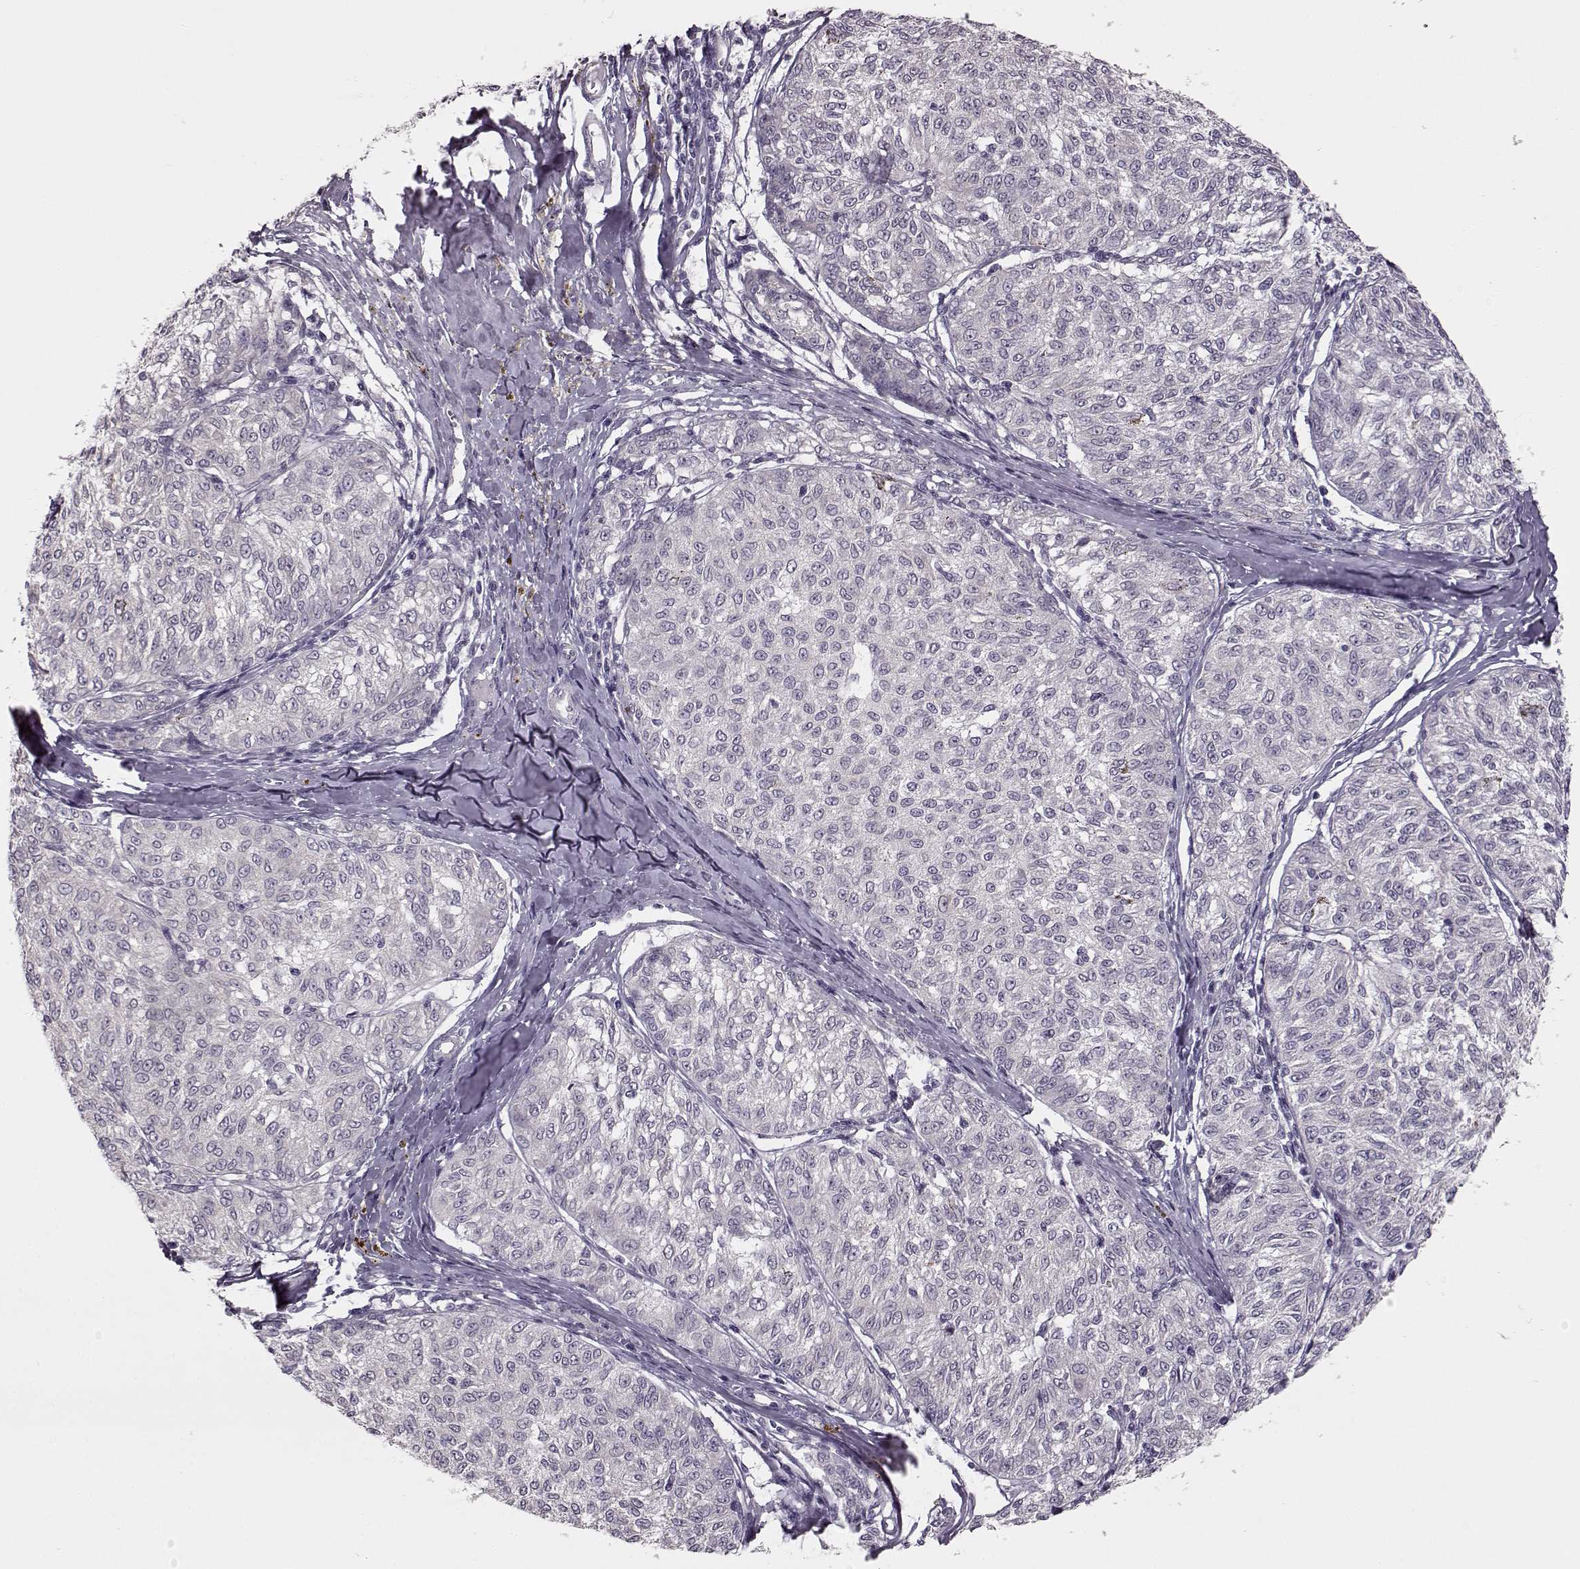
{"staining": {"intensity": "negative", "quantity": "none", "location": "none"}, "tissue": "melanoma", "cell_type": "Tumor cells", "image_type": "cancer", "snomed": [{"axis": "morphology", "description": "Malignant melanoma, NOS"}, {"axis": "topography", "description": "Skin"}], "caption": "IHC image of neoplastic tissue: human melanoma stained with DAB displays no significant protein positivity in tumor cells.", "gene": "MAP6D1", "patient": {"sex": "female", "age": 72}}